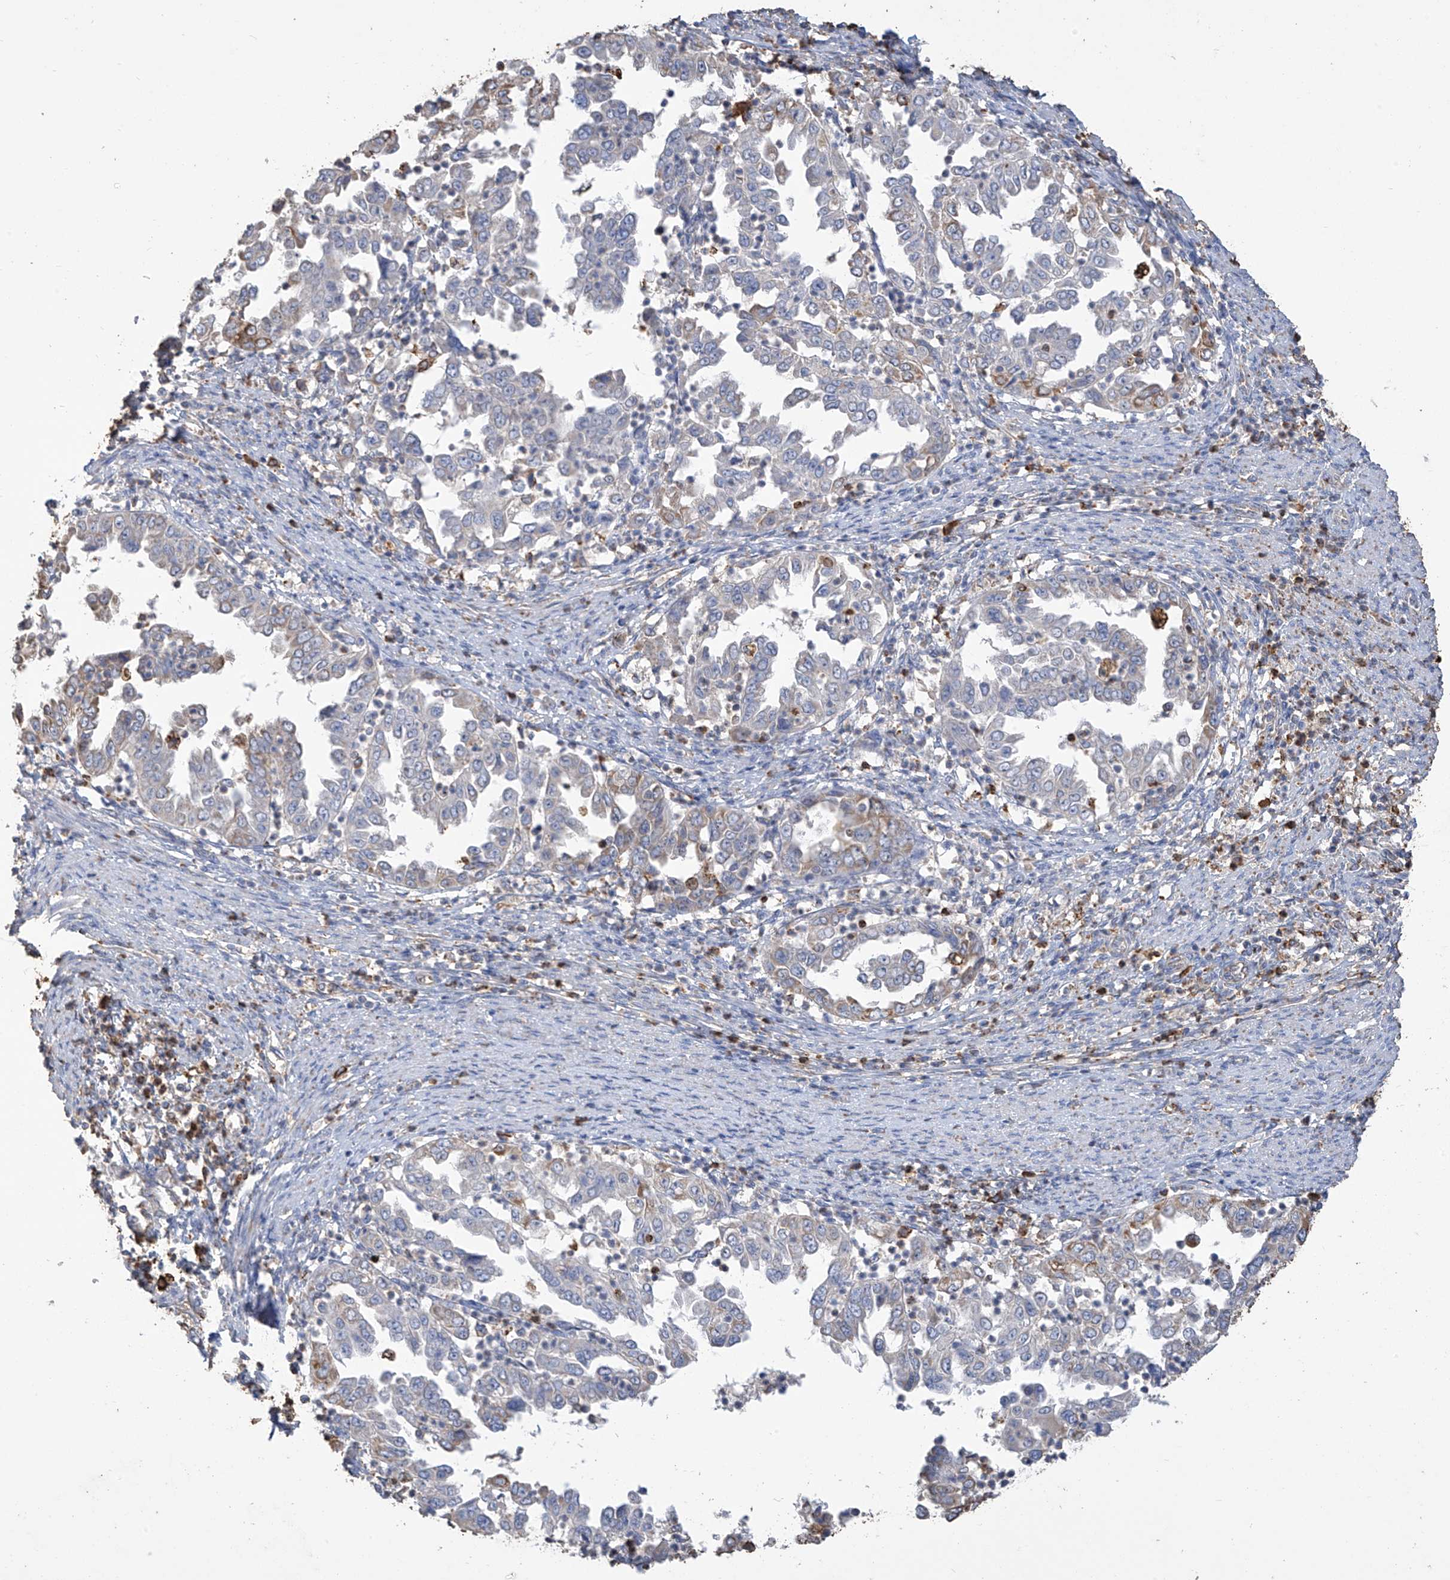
{"staining": {"intensity": "negative", "quantity": "none", "location": "none"}, "tissue": "endometrial cancer", "cell_type": "Tumor cells", "image_type": "cancer", "snomed": [{"axis": "morphology", "description": "Adenocarcinoma, NOS"}, {"axis": "topography", "description": "Endometrium"}], "caption": "There is no significant staining in tumor cells of endometrial adenocarcinoma.", "gene": "OGT", "patient": {"sex": "female", "age": 85}}